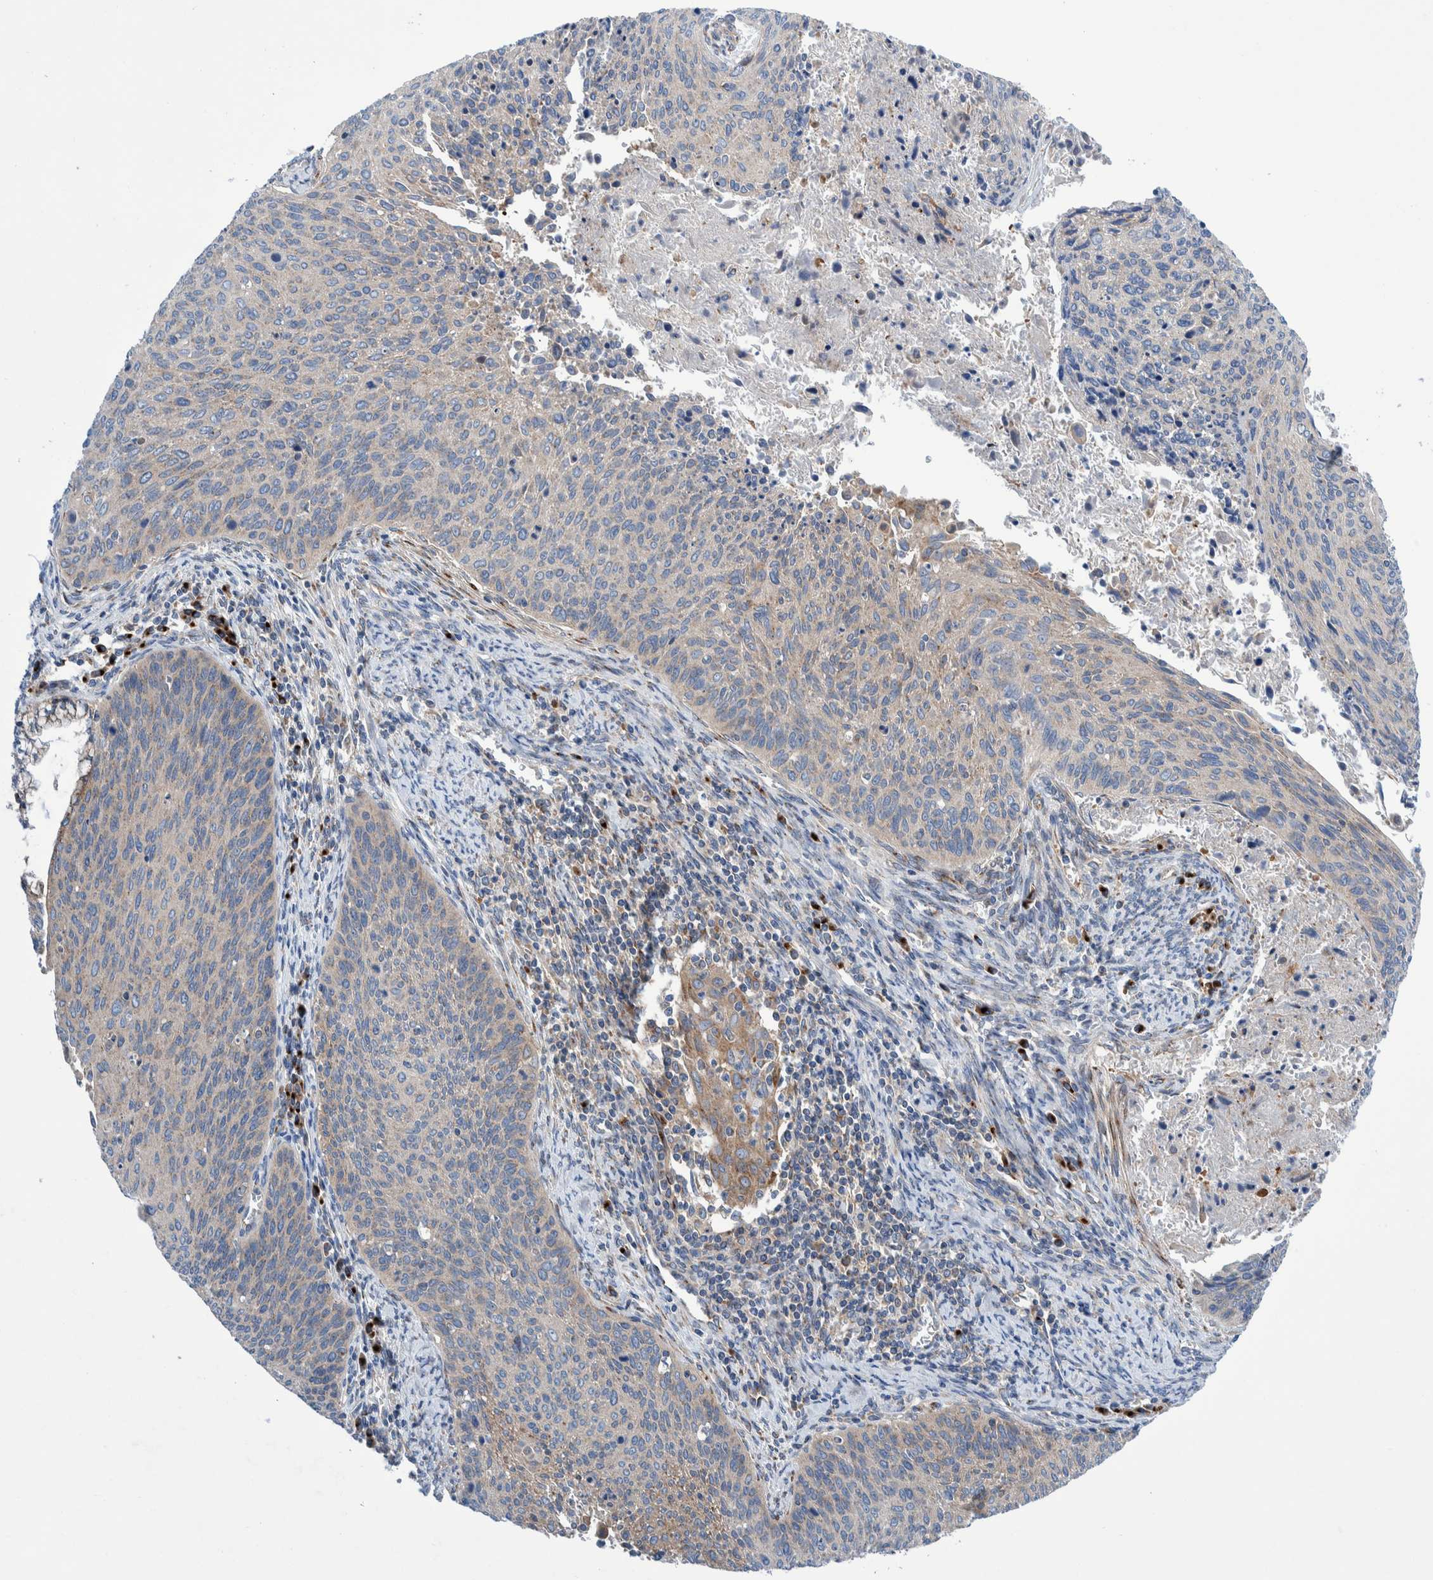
{"staining": {"intensity": "negative", "quantity": "none", "location": "none"}, "tissue": "cervical cancer", "cell_type": "Tumor cells", "image_type": "cancer", "snomed": [{"axis": "morphology", "description": "Squamous cell carcinoma, NOS"}, {"axis": "topography", "description": "Cervix"}], "caption": "A high-resolution image shows immunohistochemistry (IHC) staining of squamous cell carcinoma (cervical), which displays no significant expression in tumor cells.", "gene": "TRIM58", "patient": {"sex": "female", "age": 55}}